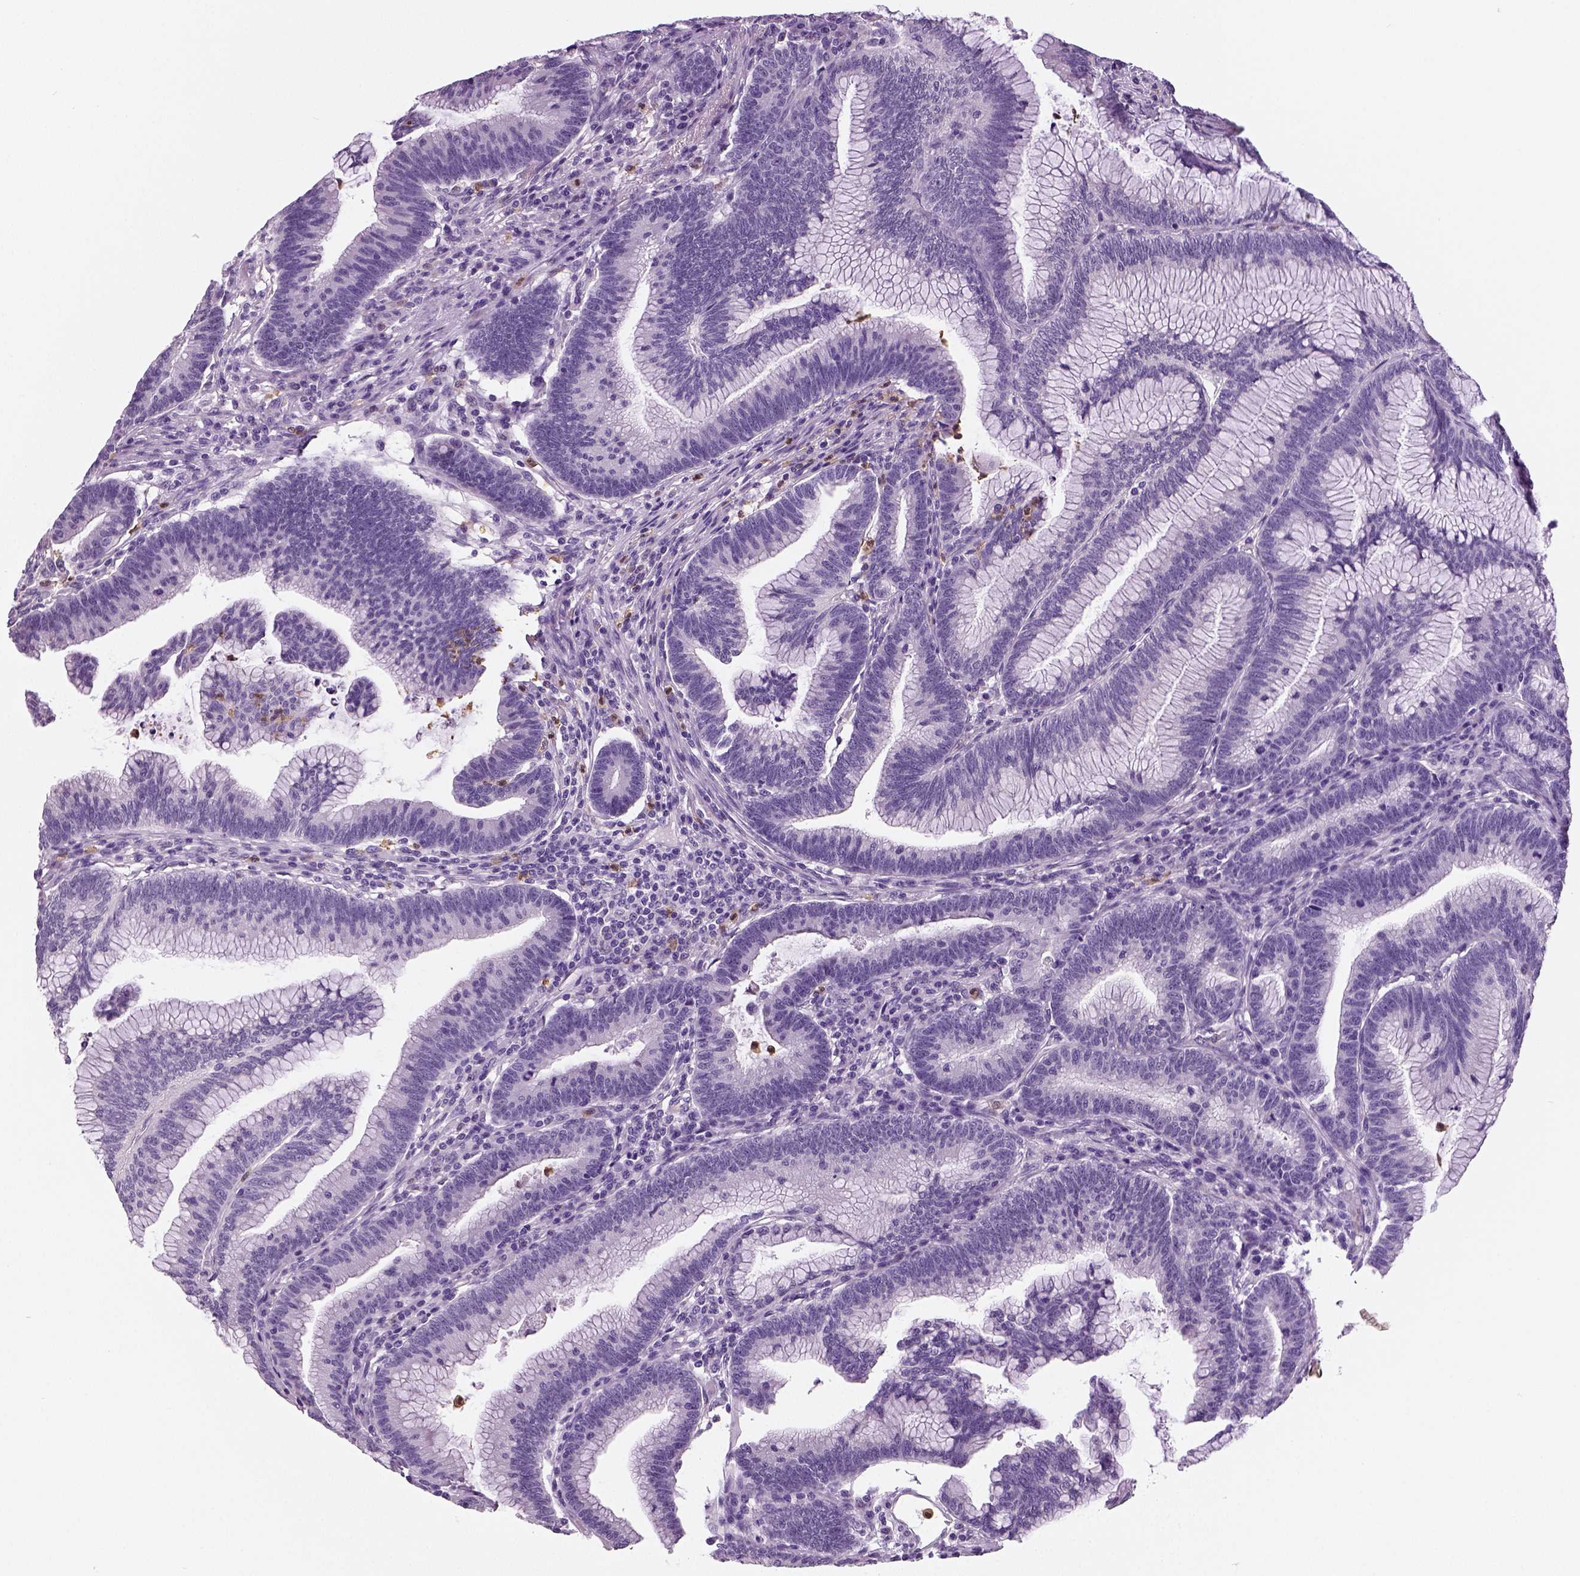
{"staining": {"intensity": "negative", "quantity": "none", "location": "none"}, "tissue": "colorectal cancer", "cell_type": "Tumor cells", "image_type": "cancer", "snomed": [{"axis": "morphology", "description": "Adenocarcinoma, NOS"}, {"axis": "topography", "description": "Colon"}], "caption": "IHC histopathology image of human colorectal adenocarcinoma stained for a protein (brown), which displays no positivity in tumor cells. The staining was performed using DAB (3,3'-diaminobenzidine) to visualize the protein expression in brown, while the nuclei were stained in blue with hematoxylin (Magnification: 20x).", "gene": "NECAB2", "patient": {"sex": "female", "age": 78}}